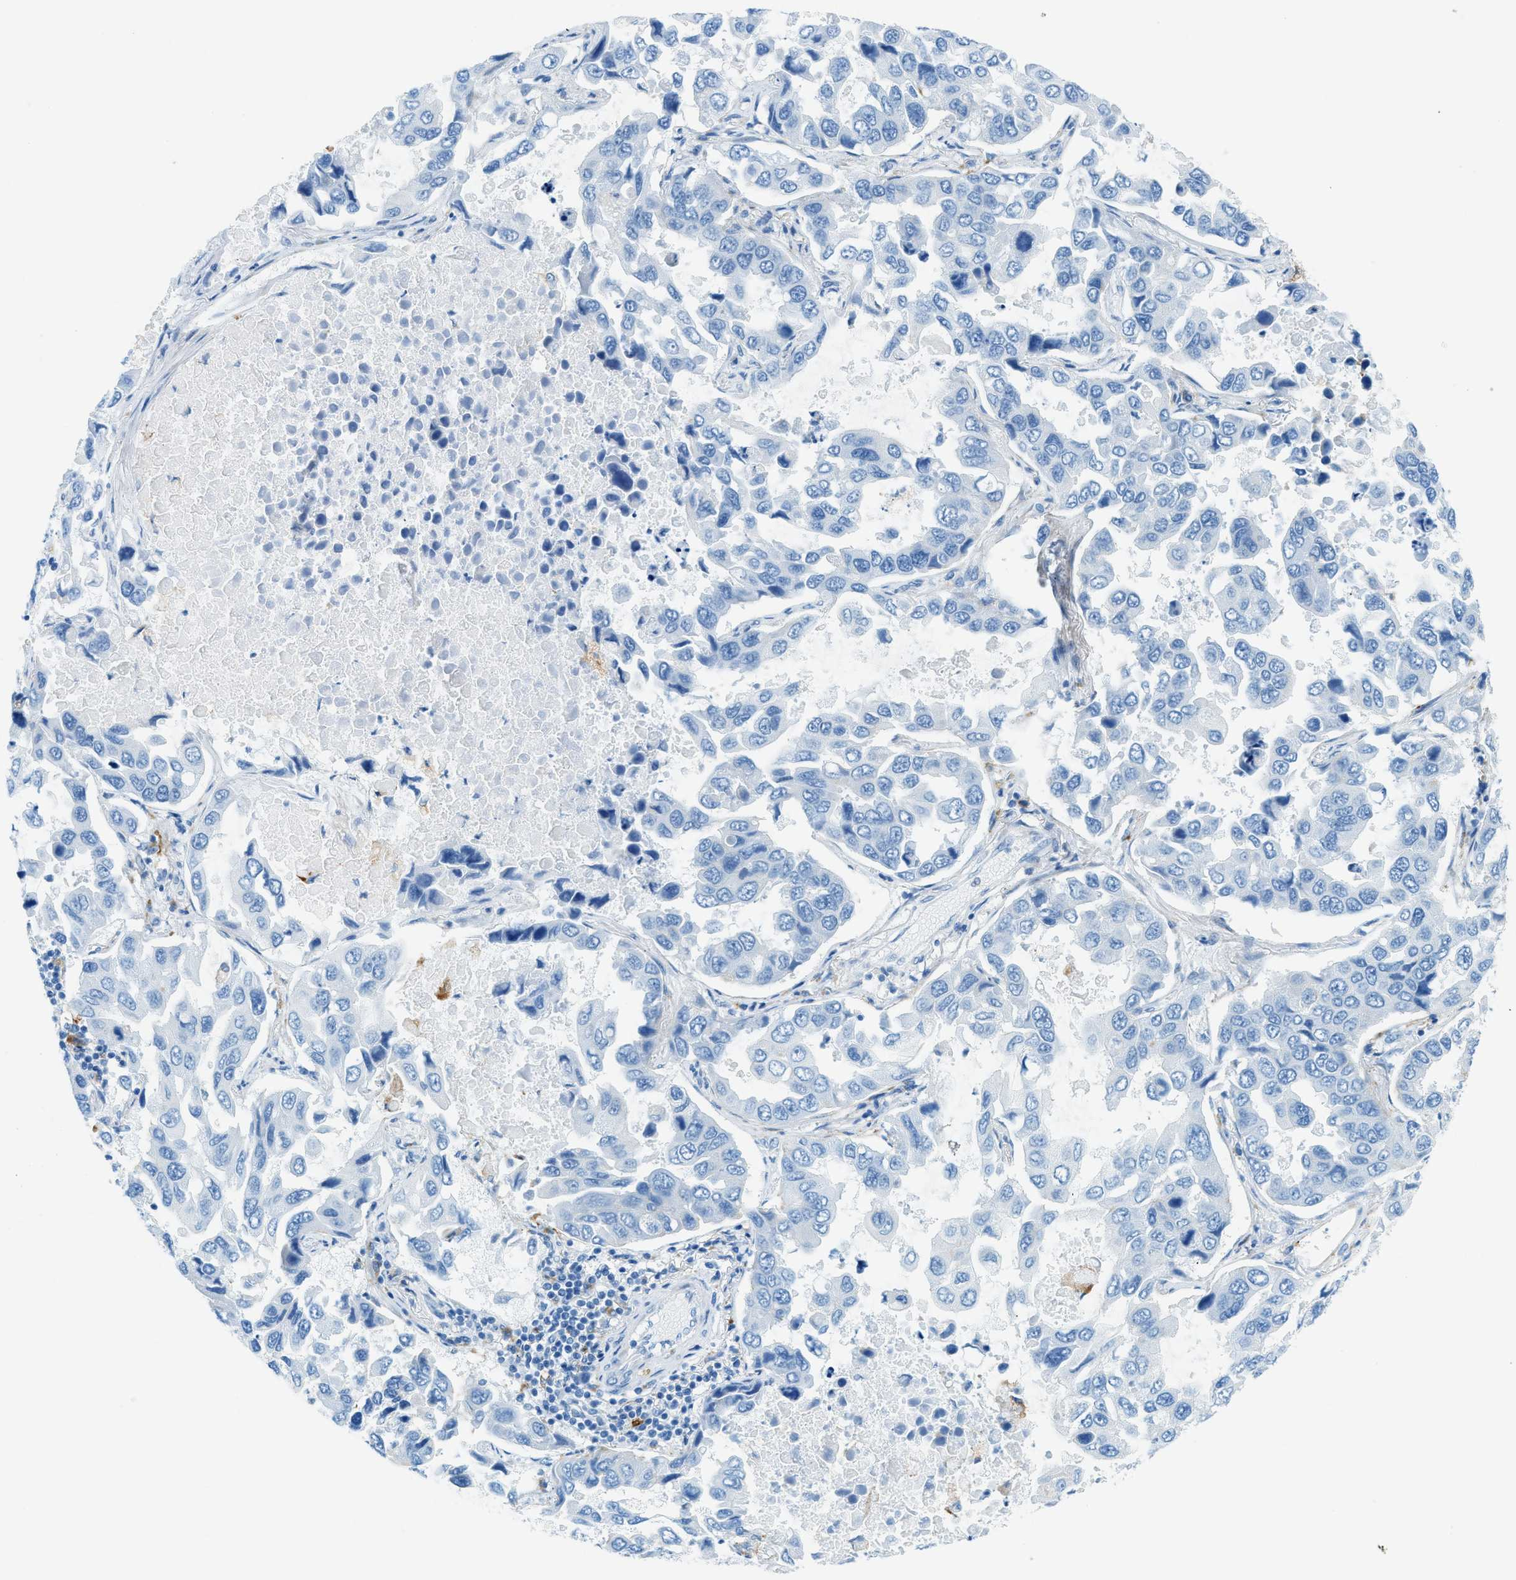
{"staining": {"intensity": "negative", "quantity": "none", "location": "none"}, "tissue": "lung cancer", "cell_type": "Tumor cells", "image_type": "cancer", "snomed": [{"axis": "morphology", "description": "Adenocarcinoma, NOS"}, {"axis": "topography", "description": "Lung"}], "caption": "A micrograph of adenocarcinoma (lung) stained for a protein exhibits no brown staining in tumor cells. (DAB immunohistochemistry (IHC) visualized using brightfield microscopy, high magnification).", "gene": "C21orf62", "patient": {"sex": "male", "age": 64}}